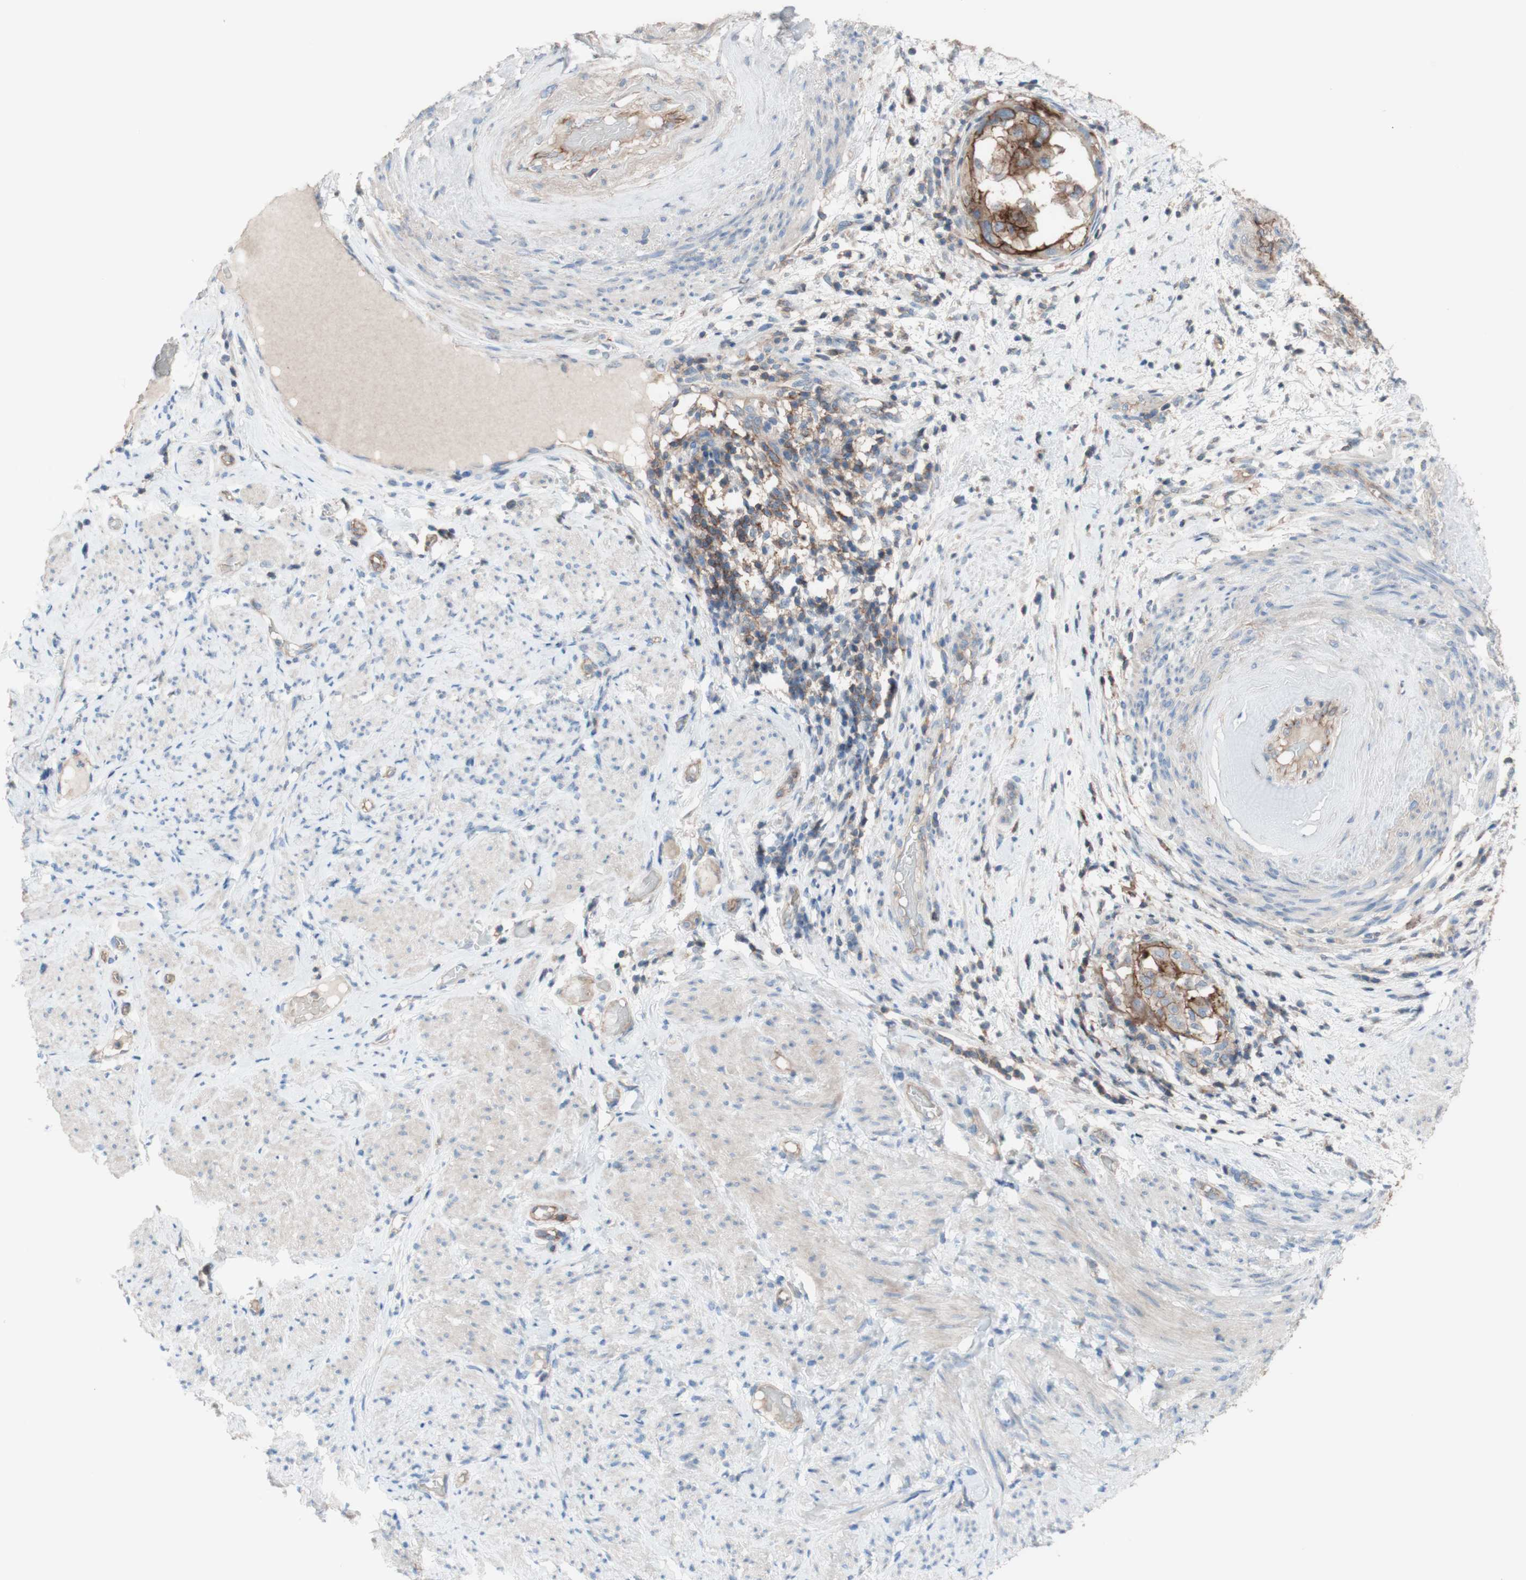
{"staining": {"intensity": "moderate", "quantity": ">75%", "location": "cytoplasmic/membranous"}, "tissue": "endometrial cancer", "cell_type": "Tumor cells", "image_type": "cancer", "snomed": [{"axis": "morphology", "description": "Adenocarcinoma, NOS"}, {"axis": "topography", "description": "Endometrium"}], "caption": "DAB immunohistochemical staining of human endometrial adenocarcinoma exhibits moderate cytoplasmic/membranous protein staining in approximately >75% of tumor cells.", "gene": "CD46", "patient": {"sex": "female", "age": 85}}